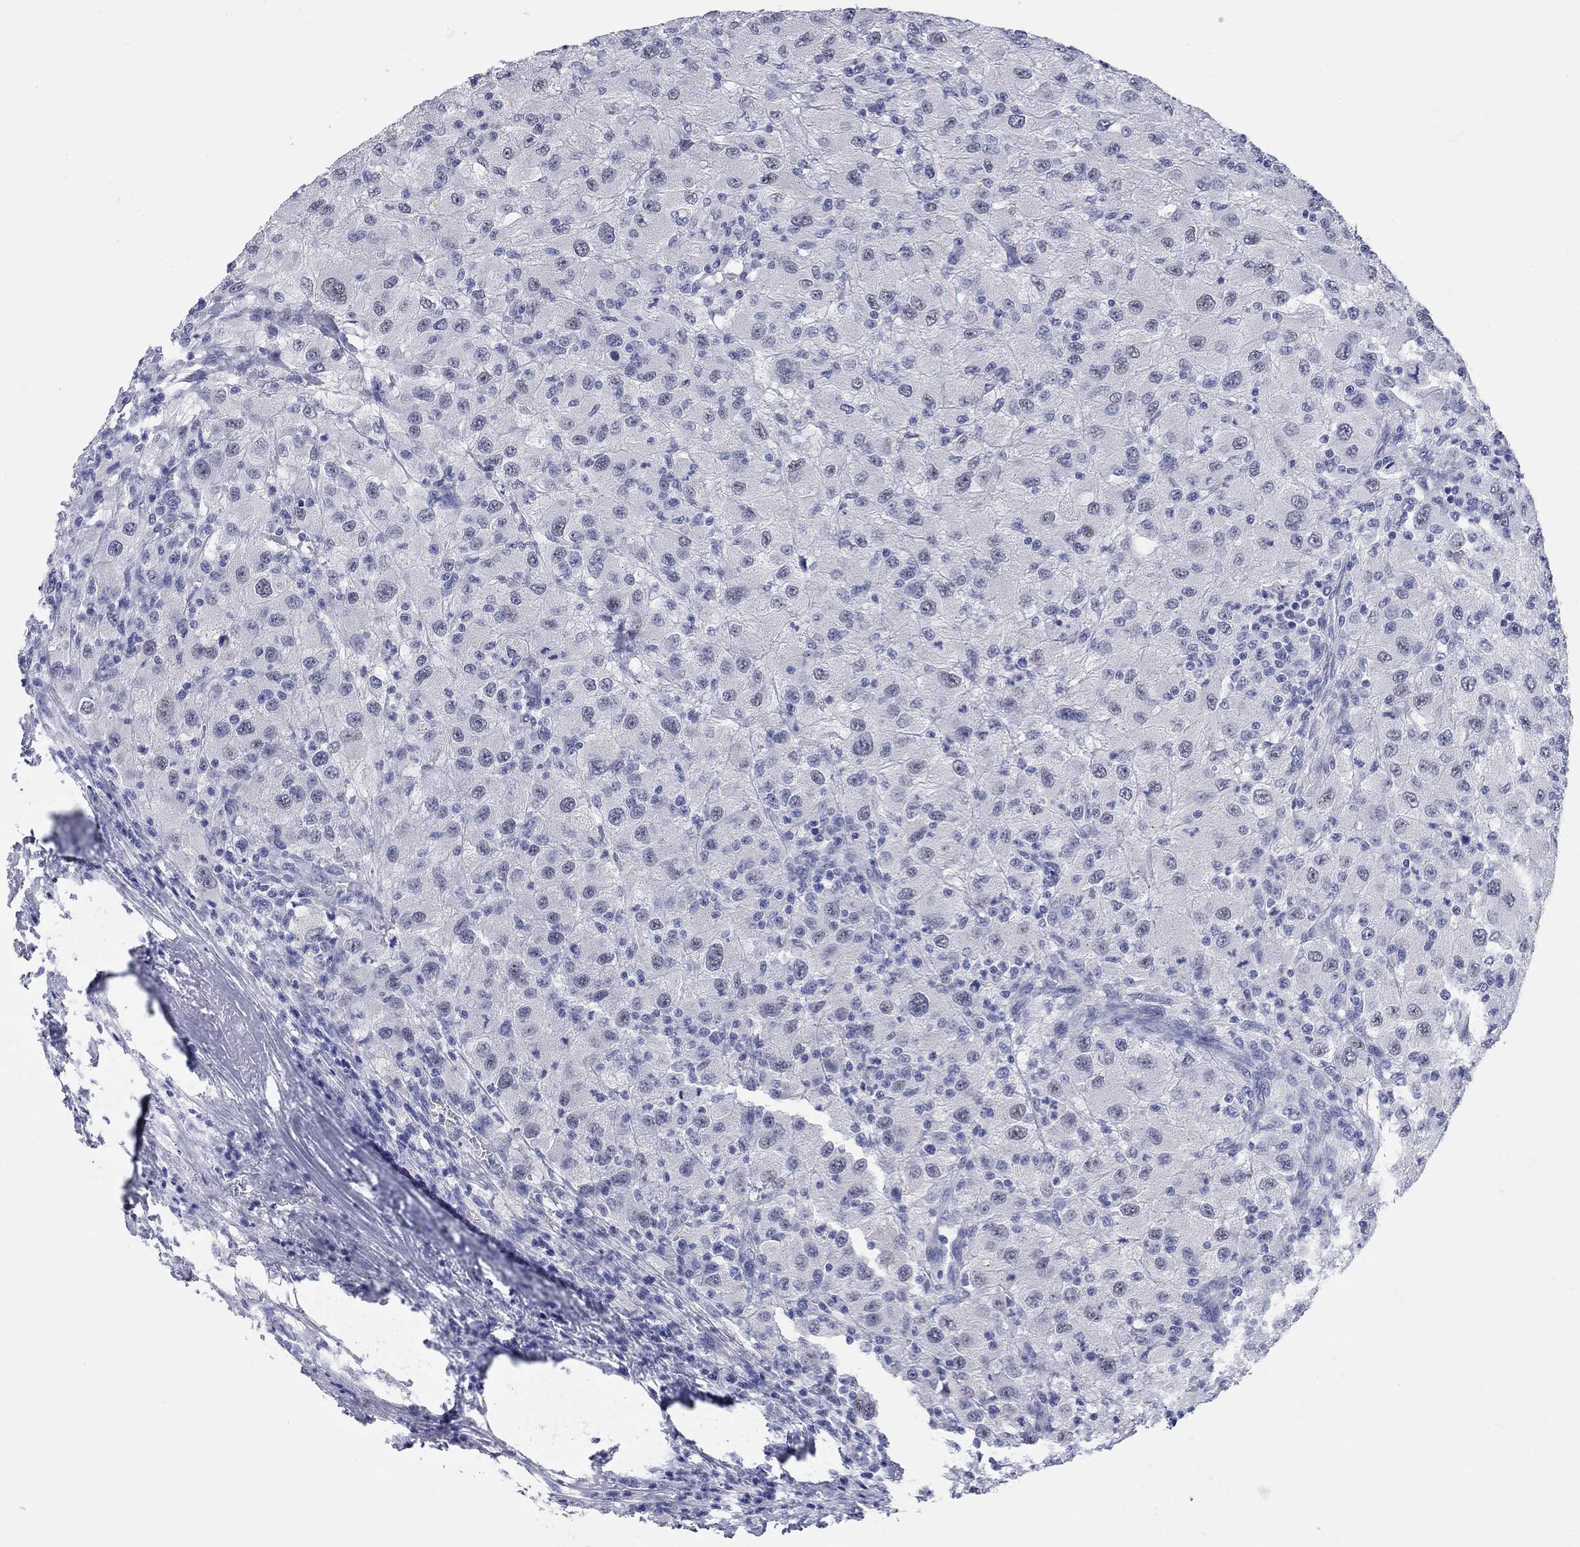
{"staining": {"intensity": "negative", "quantity": "none", "location": "none"}, "tissue": "renal cancer", "cell_type": "Tumor cells", "image_type": "cancer", "snomed": [{"axis": "morphology", "description": "Adenocarcinoma, NOS"}, {"axis": "topography", "description": "Kidney"}], "caption": "A high-resolution histopathology image shows IHC staining of renal adenocarcinoma, which shows no significant staining in tumor cells. The staining is performed using DAB (3,3'-diaminobenzidine) brown chromogen with nuclei counter-stained in using hematoxylin.", "gene": "WASF3", "patient": {"sex": "female", "age": 67}}